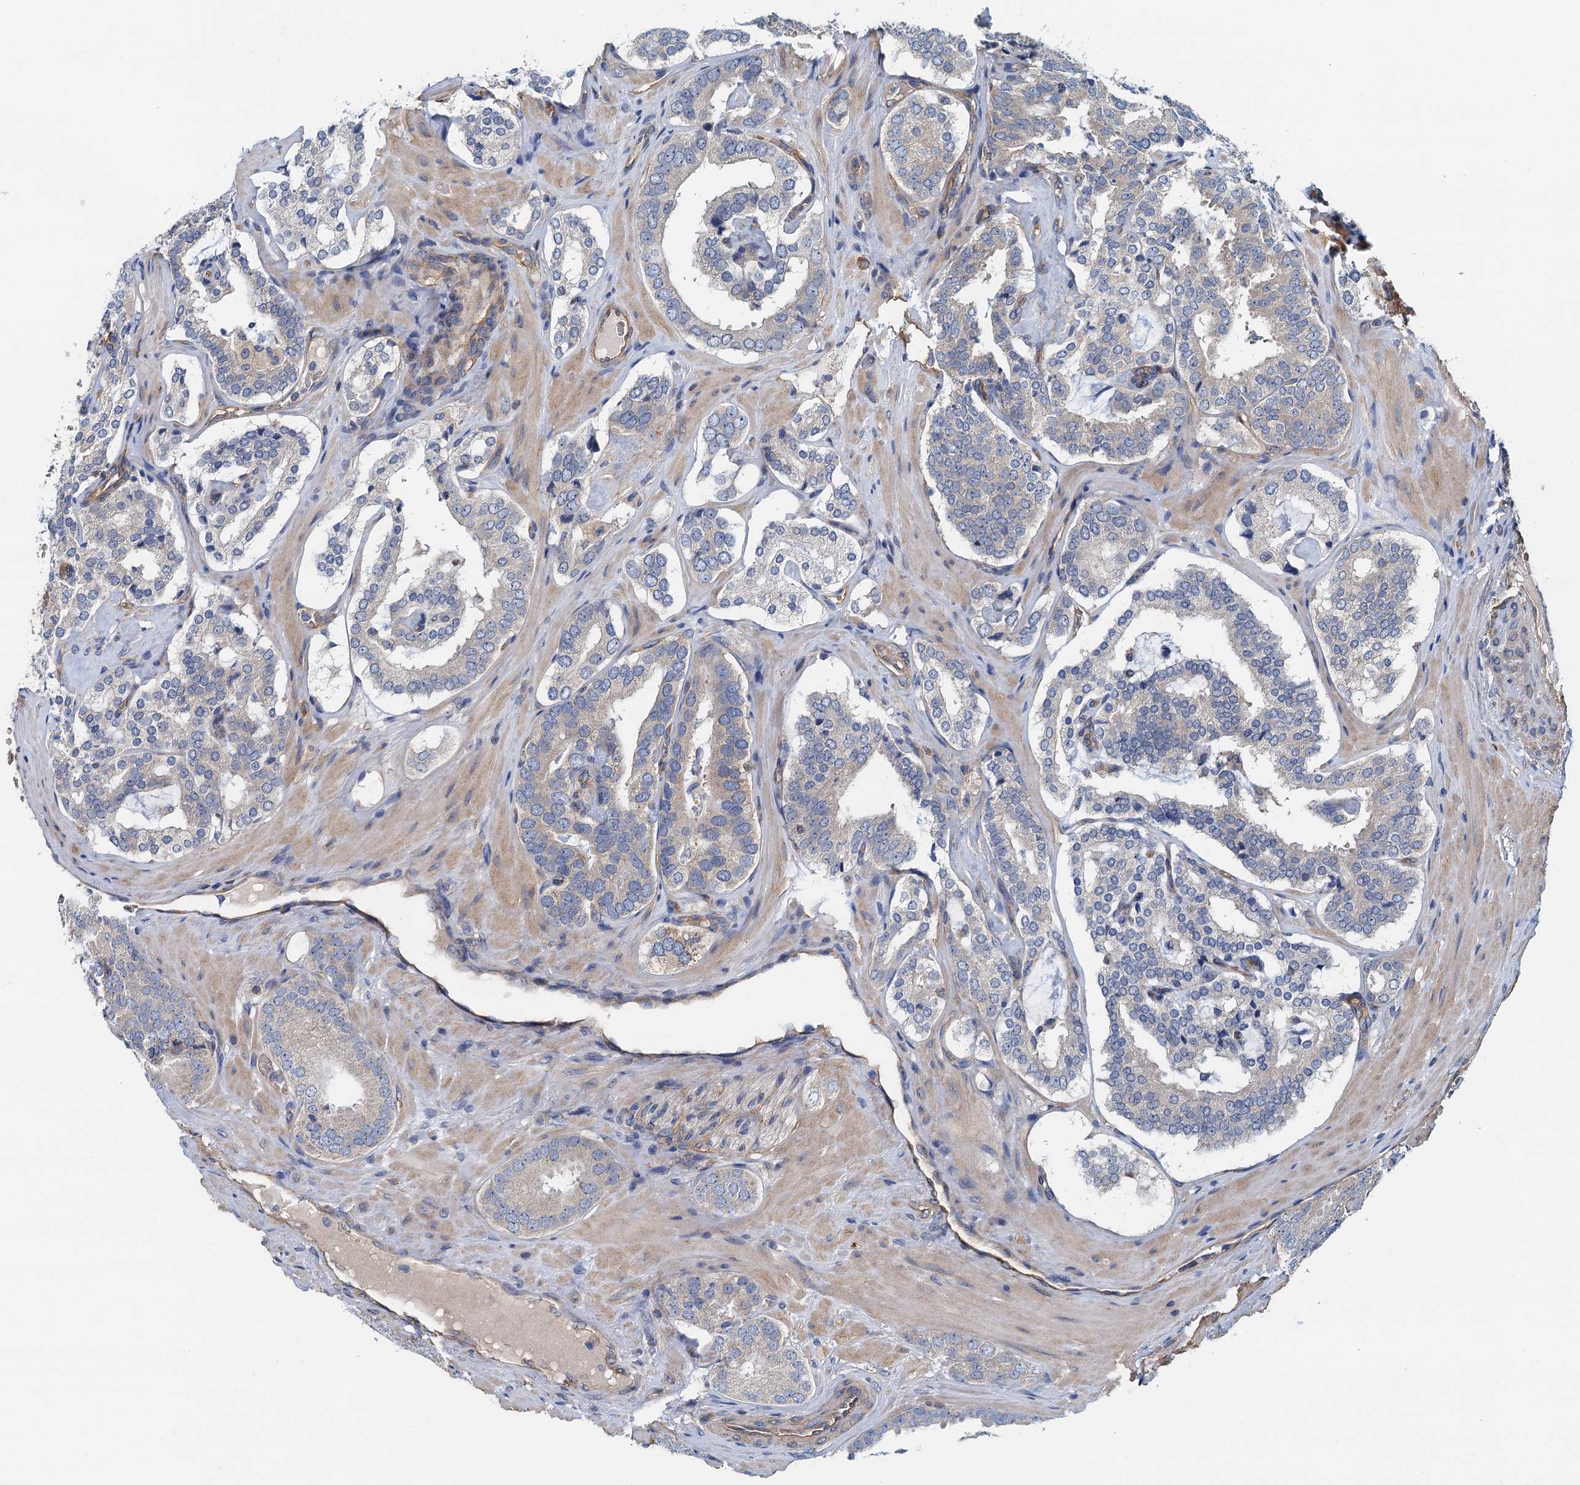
{"staining": {"intensity": "negative", "quantity": "none", "location": "none"}, "tissue": "prostate cancer", "cell_type": "Tumor cells", "image_type": "cancer", "snomed": [{"axis": "morphology", "description": "Adenocarcinoma, High grade"}, {"axis": "topography", "description": "Prostate"}], "caption": "Tumor cells are negative for protein expression in human prostate cancer (adenocarcinoma (high-grade)).", "gene": "ROGDI", "patient": {"sex": "male", "age": 63}}